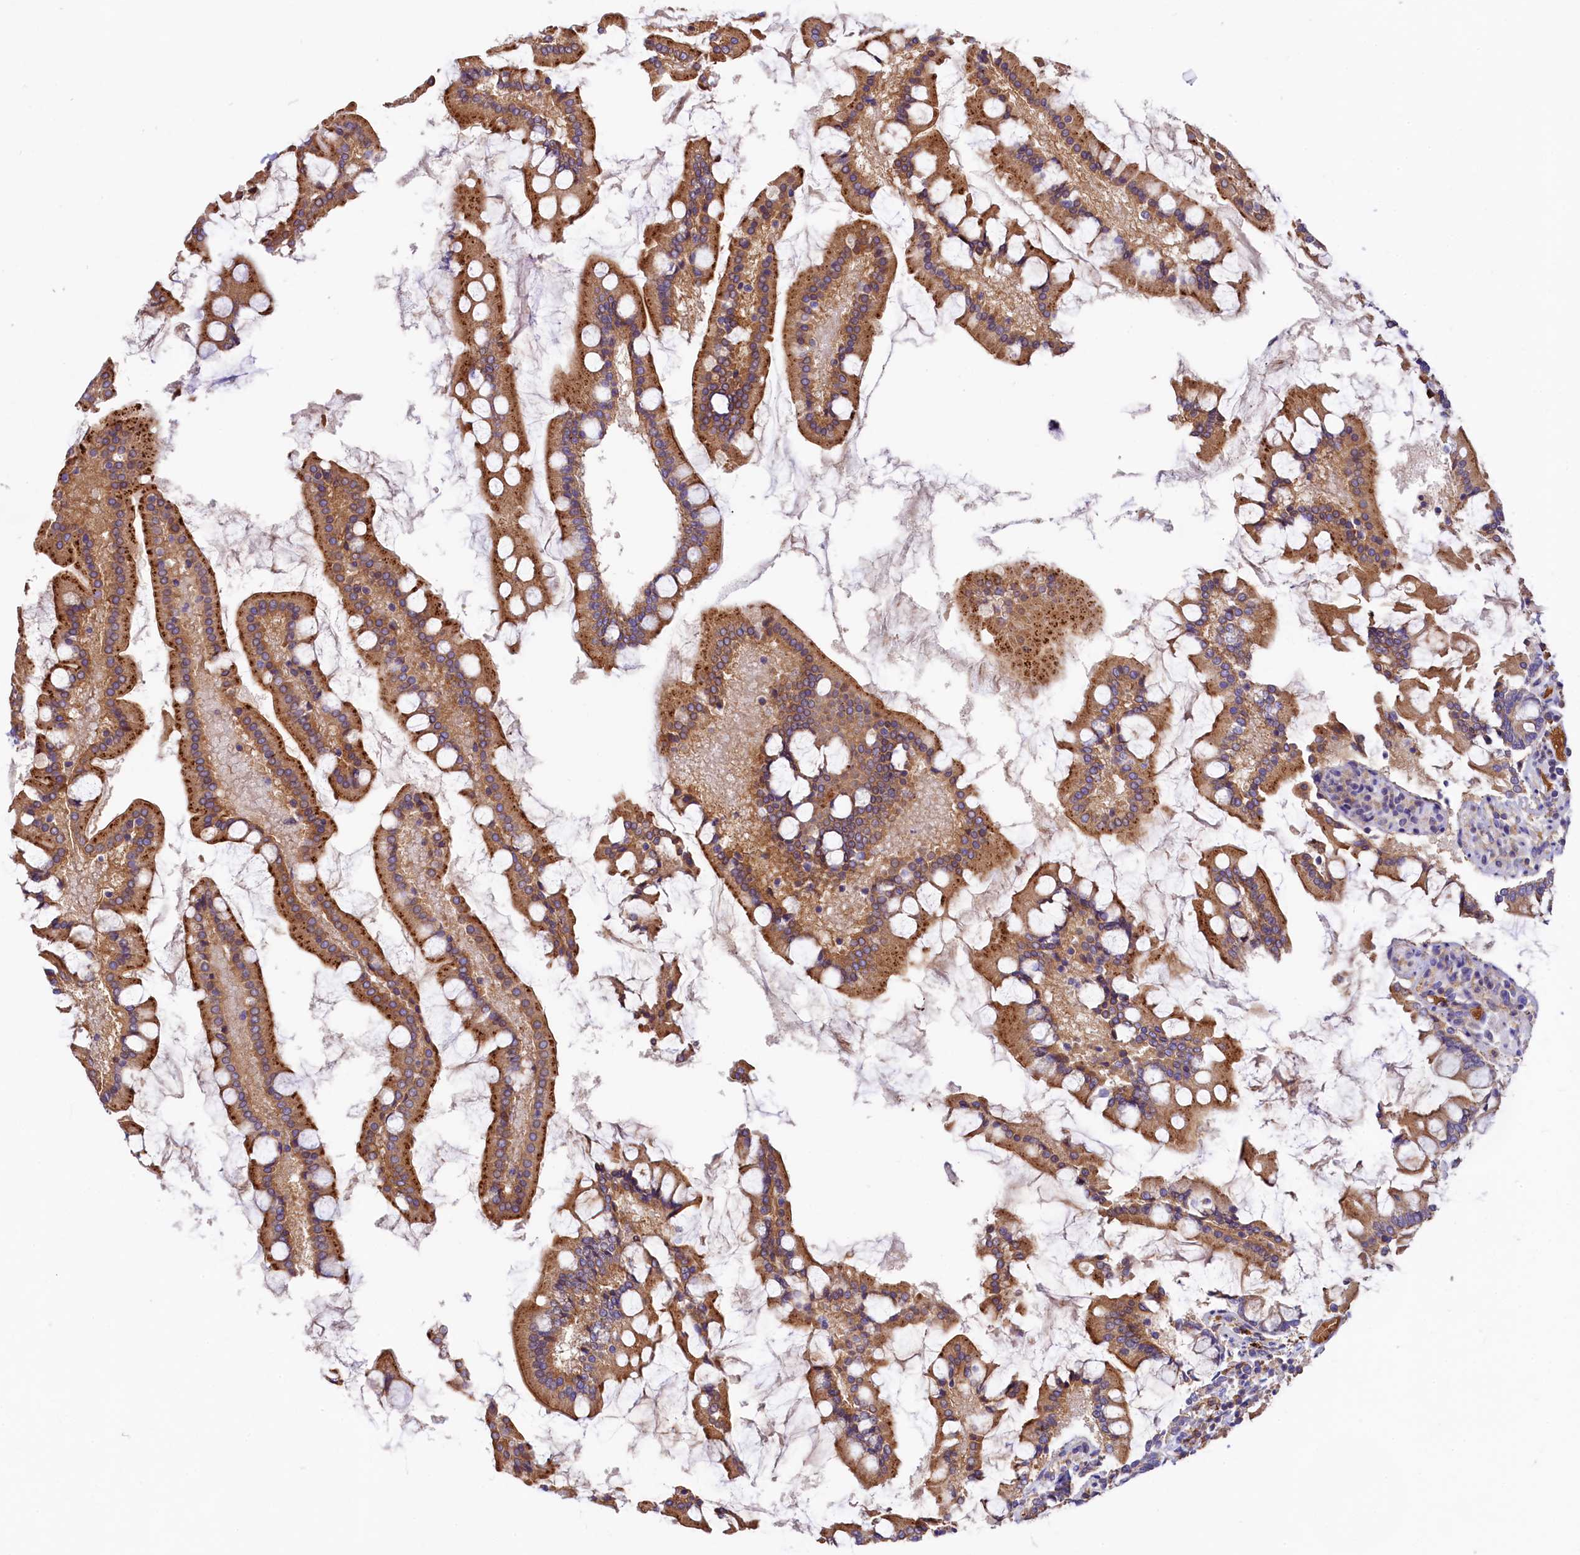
{"staining": {"intensity": "moderate", "quantity": ">75%", "location": "cytoplasmic/membranous"}, "tissue": "small intestine", "cell_type": "Glandular cells", "image_type": "normal", "snomed": [{"axis": "morphology", "description": "Normal tissue, NOS"}, {"axis": "topography", "description": "Small intestine"}], "caption": "Immunohistochemical staining of benign human small intestine reveals medium levels of moderate cytoplasmic/membranous expression in approximately >75% of glandular cells.", "gene": "HPS6", "patient": {"sex": "male", "age": 41}}